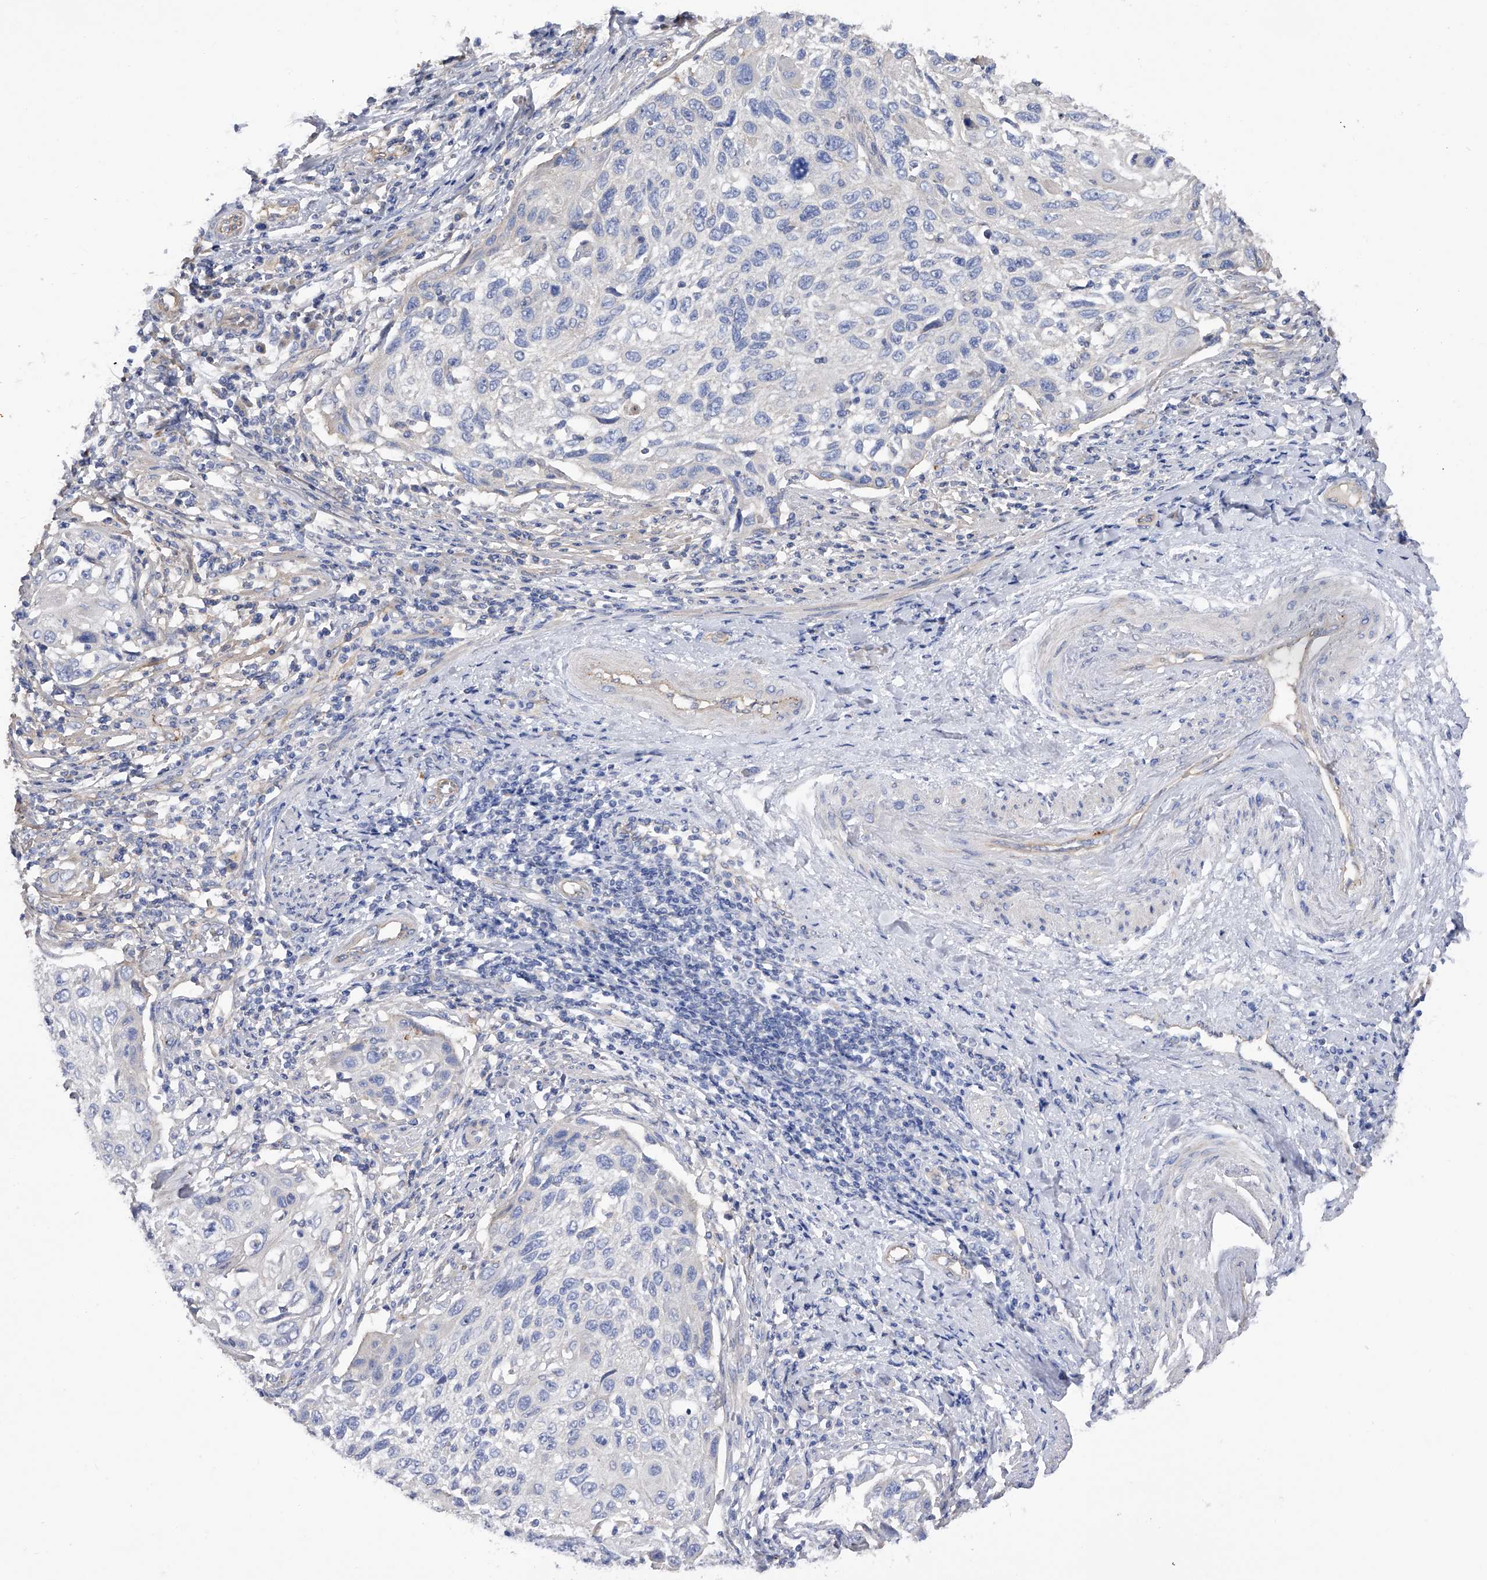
{"staining": {"intensity": "negative", "quantity": "none", "location": "none"}, "tissue": "cervical cancer", "cell_type": "Tumor cells", "image_type": "cancer", "snomed": [{"axis": "morphology", "description": "Squamous cell carcinoma, NOS"}, {"axis": "topography", "description": "Cervix"}], "caption": "Tumor cells show no significant protein expression in cervical cancer (squamous cell carcinoma). The staining was performed using DAB to visualize the protein expression in brown, while the nuclei were stained in blue with hematoxylin (Magnification: 20x).", "gene": "RWDD2A", "patient": {"sex": "female", "age": 70}}